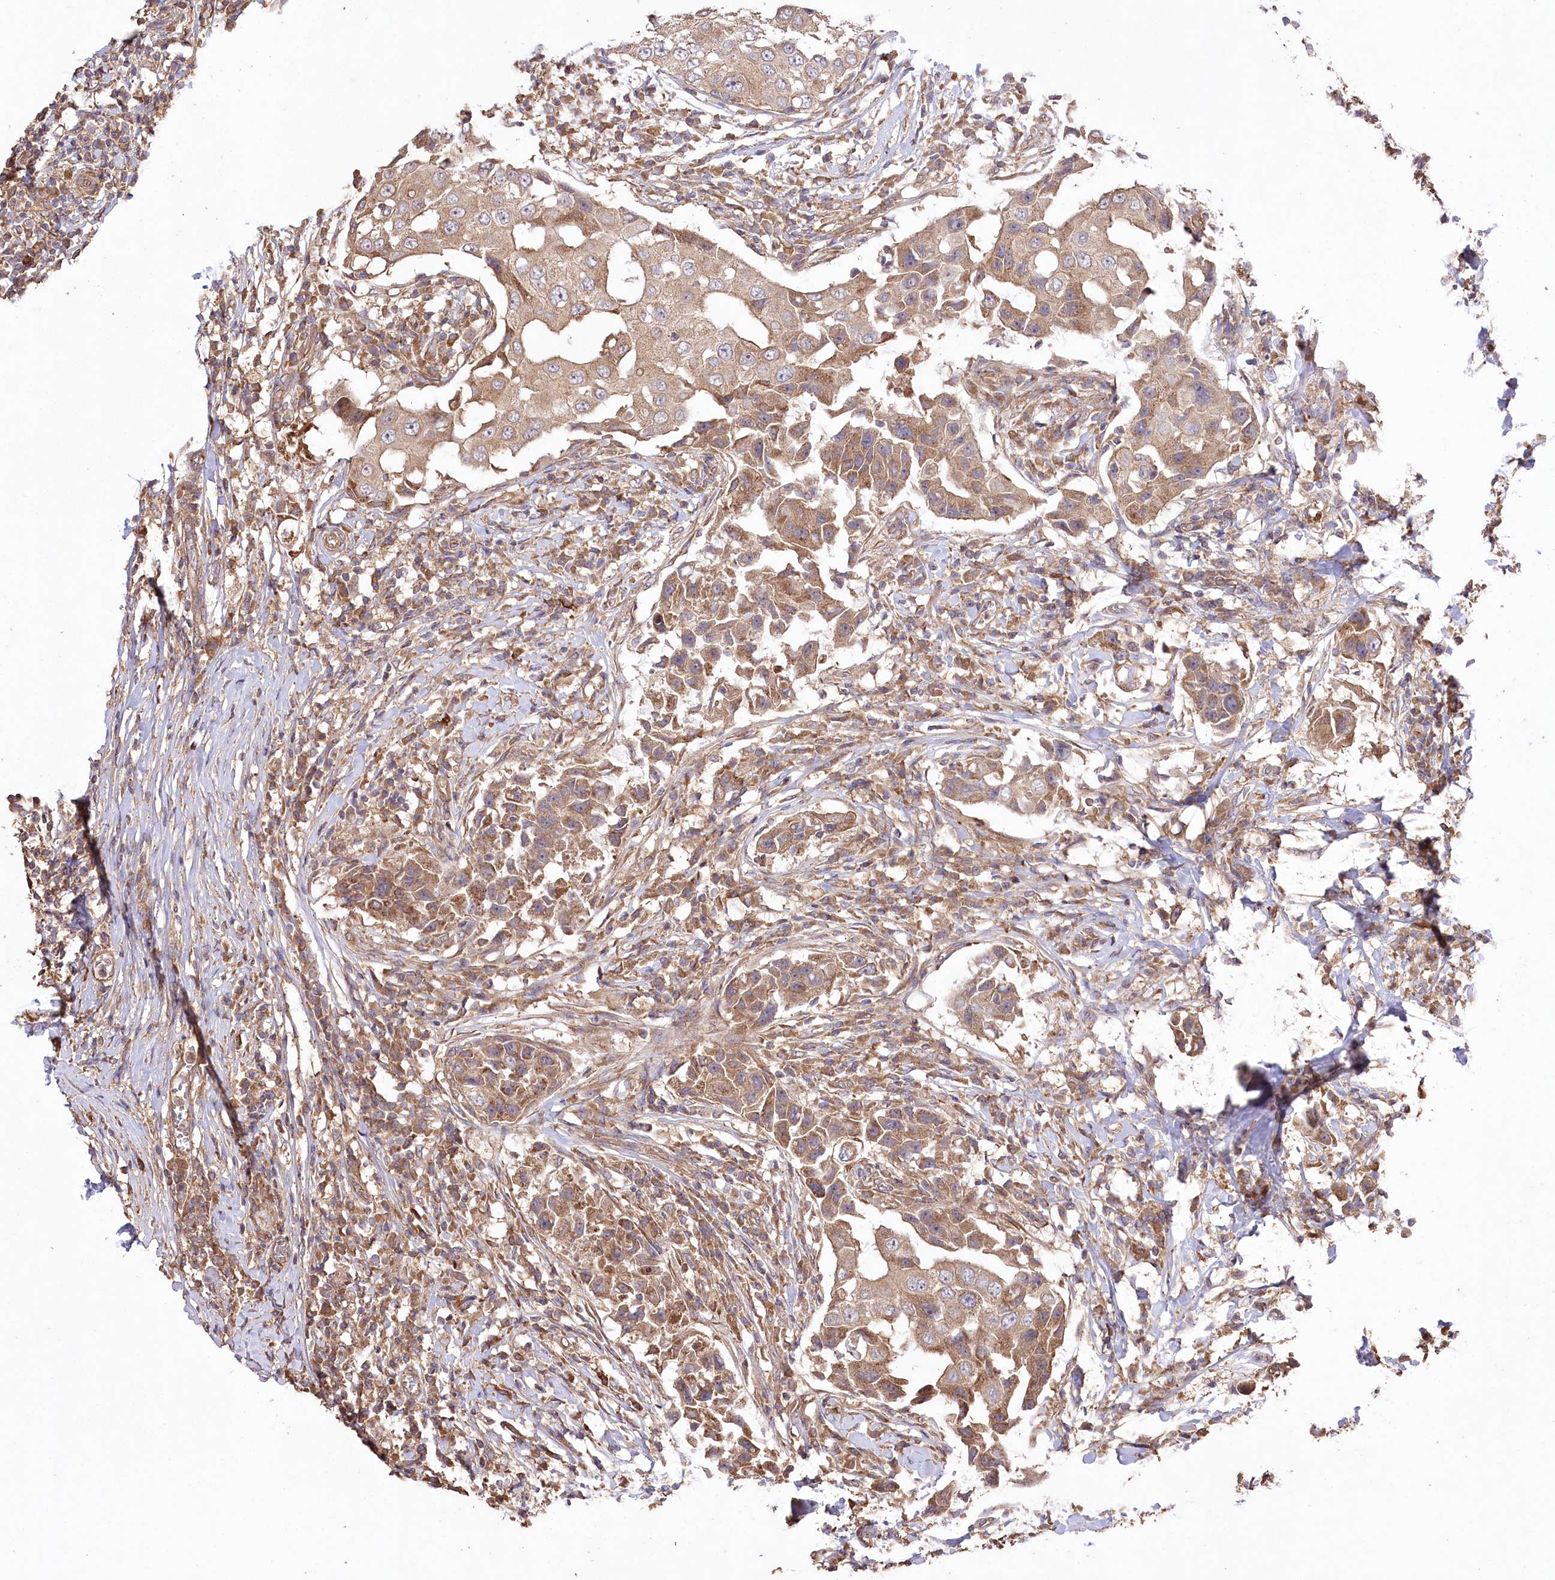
{"staining": {"intensity": "moderate", "quantity": ">75%", "location": "cytoplasmic/membranous"}, "tissue": "breast cancer", "cell_type": "Tumor cells", "image_type": "cancer", "snomed": [{"axis": "morphology", "description": "Duct carcinoma"}, {"axis": "topography", "description": "Breast"}], "caption": "Protein analysis of breast cancer (intraductal carcinoma) tissue exhibits moderate cytoplasmic/membranous expression in about >75% of tumor cells.", "gene": "PRSS53", "patient": {"sex": "female", "age": 27}}